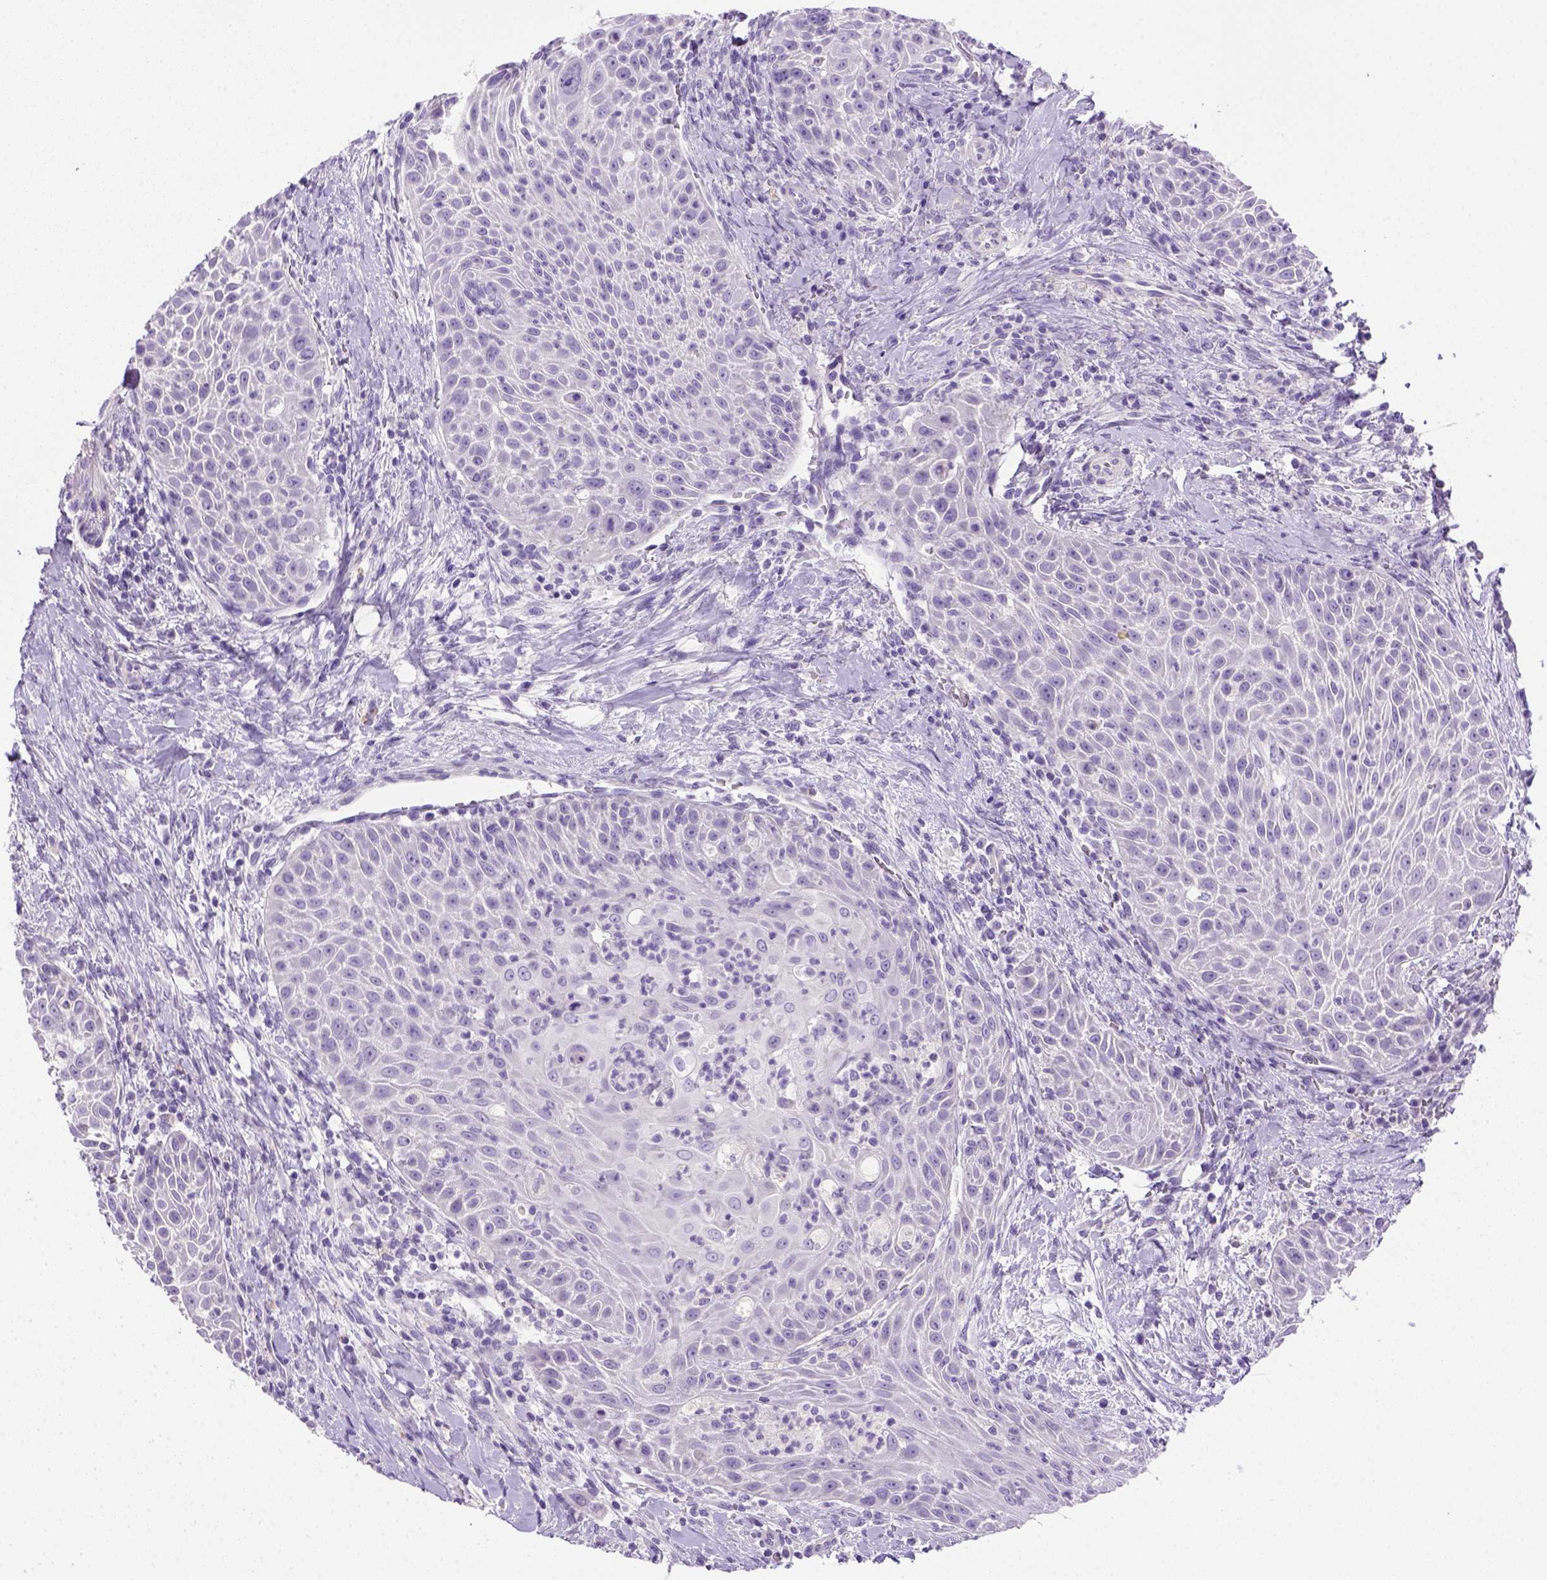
{"staining": {"intensity": "negative", "quantity": "none", "location": "none"}, "tissue": "head and neck cancer", "cell_type": "Tumor cells", "image_type": "cancer", "snomed": [{"axis": "morphology", "description": "Squamous cell carcinoma, NOS"}, {"axis": "topography", "description": "Head-Neck"}], "caption": "An immunohistochemistry (IHC) image of head and neck squamous cell carcinoma is shown. There is no staining in tumor cells of head and neck squamous cell carcinoma.", "gene": "KRT71", "patient": {"sex": "male", "age": 69}}